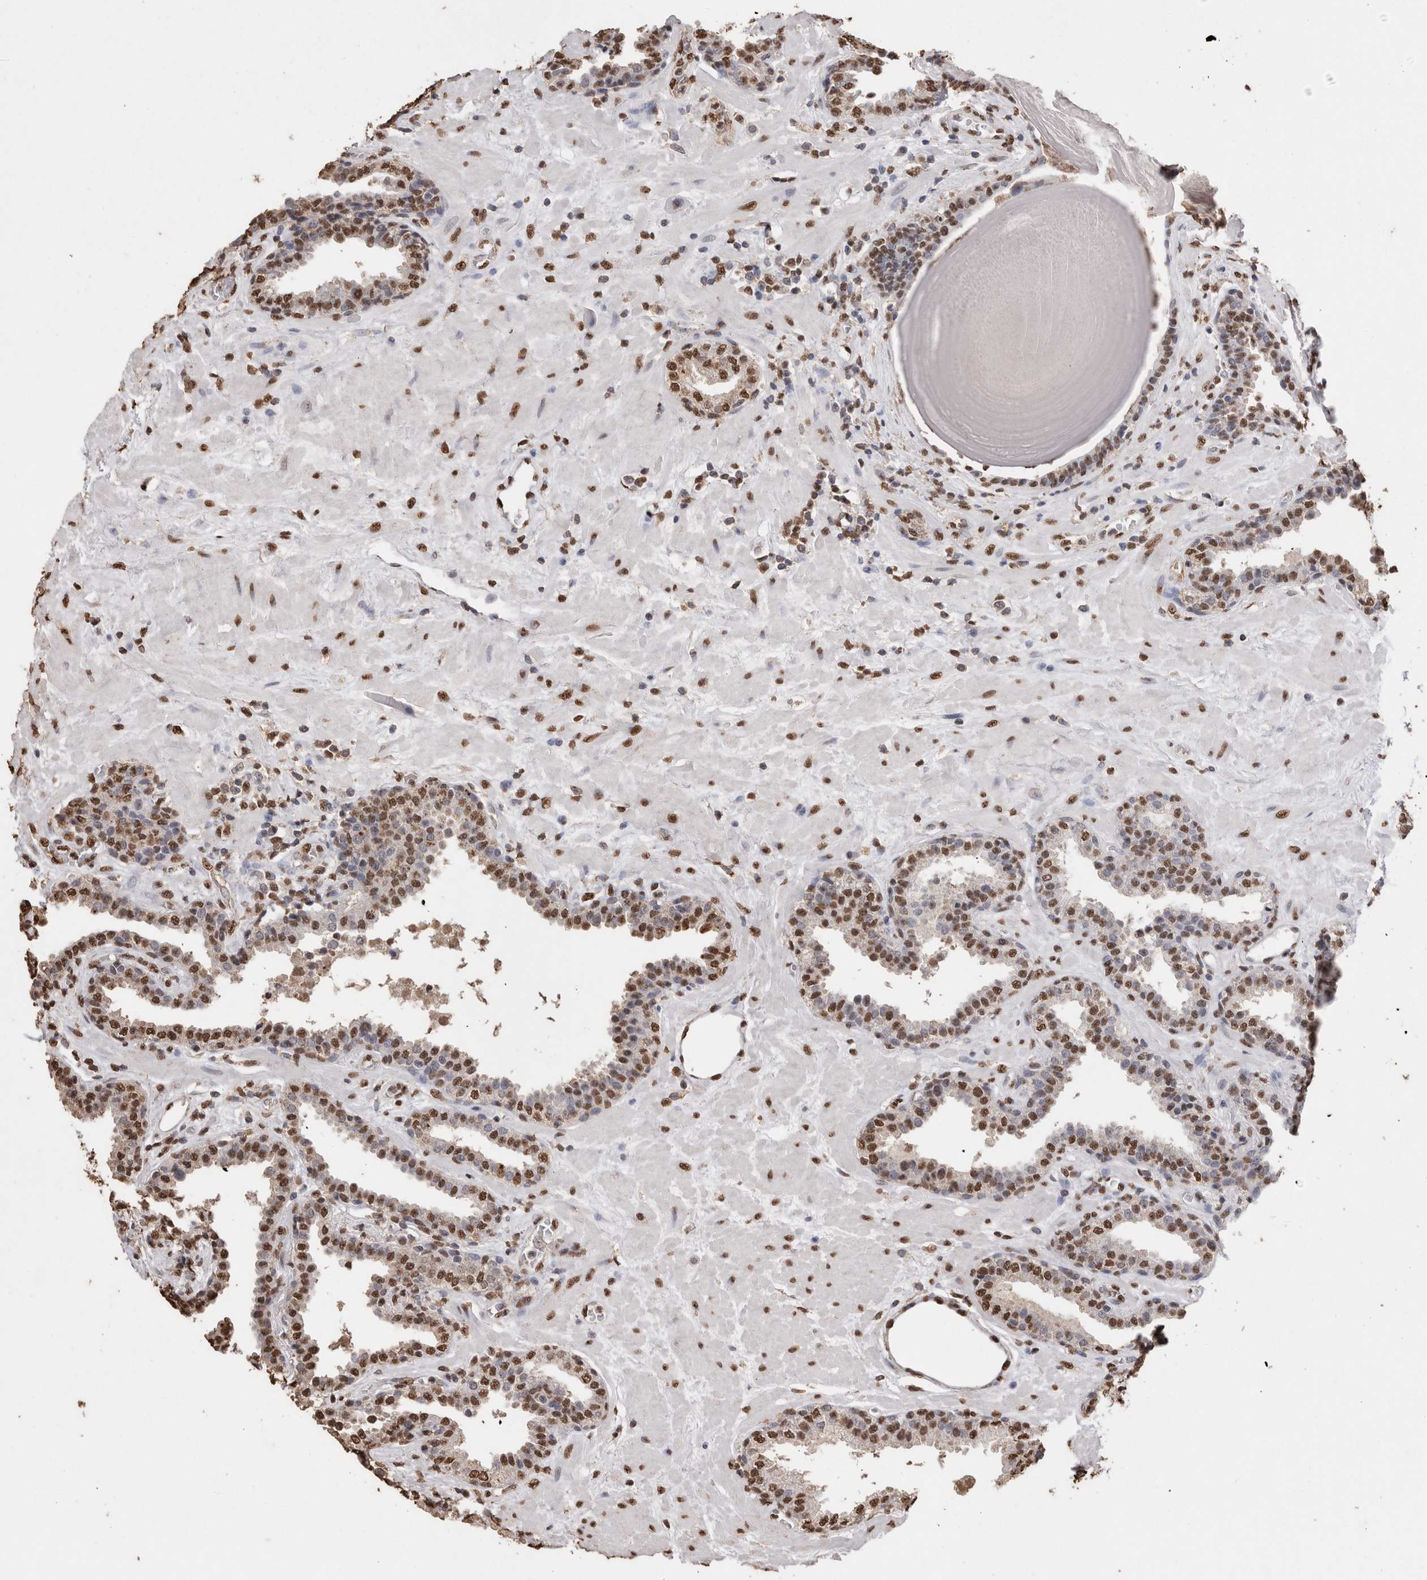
{"staining": {"intensity": "strong", "quantity": "25%-75%", "location": "nuclear"}, "tissue": "prostate", "cell_type": "Glandular cells", "image_type": "normal", "snomed": [{"axis": "morphology", "description": "Normal tissue, NOS"}, {"axis": "topography", "description": "Prostate"}], "caption": "This is a histology image of IHC staining of unremarkable prostate, which shows strong staining in the nuclear of glandular cells.", "gene": "NTHL1", "patient": {"sex": "male", "age": 51}}